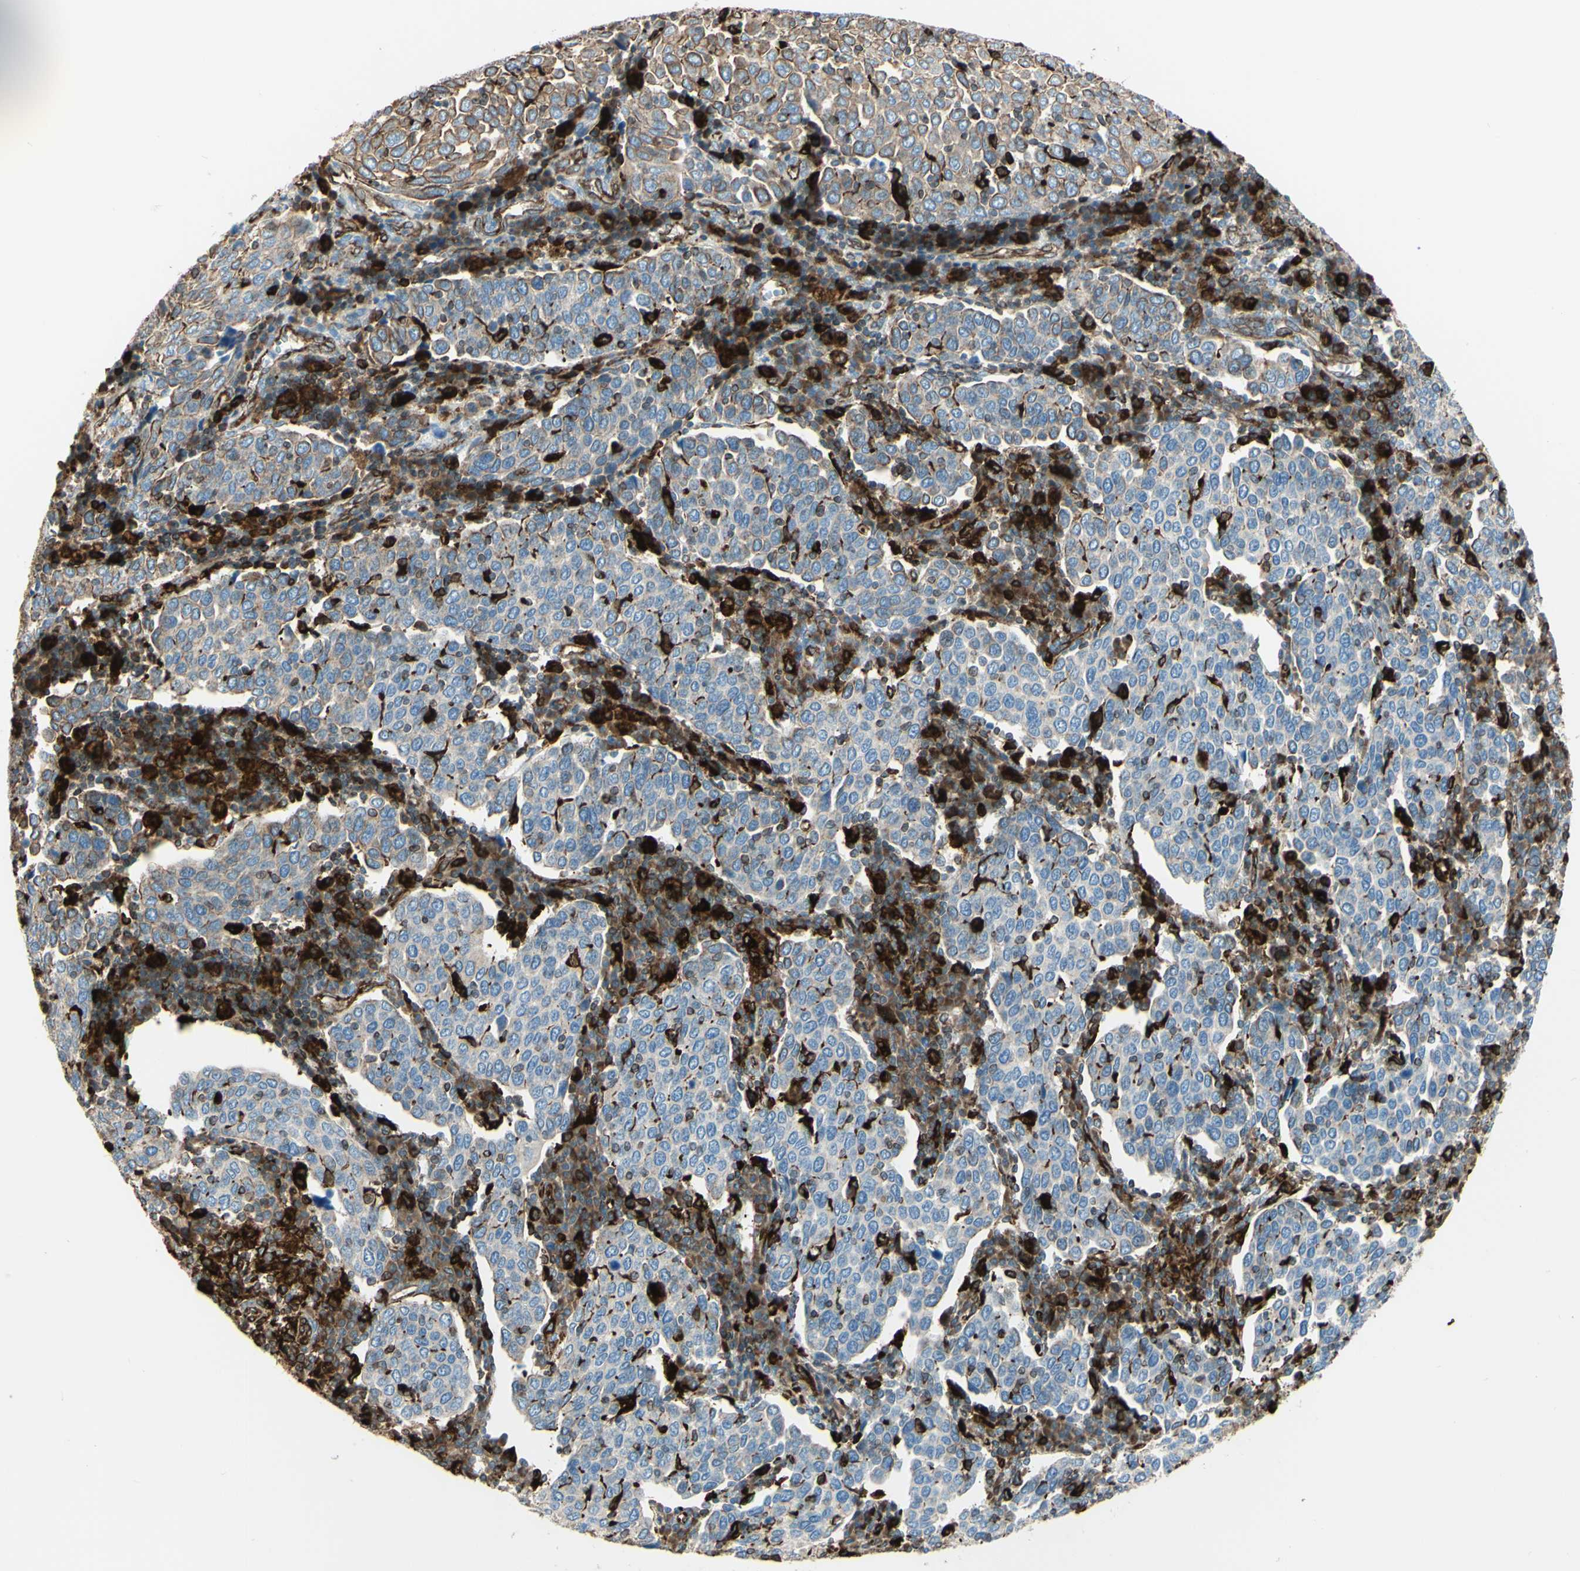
{"staining": {"intensity": "weak", "quantity": "<25%", "location": "cytoplasmic/membranous"}, "tissue": "cervical cancer", "cell_type": "Tumor cells", "image_type": "cancer", "snomed": [{"axis": "morphology", "description": "Squamous cell carcinoma, NOS"}, {"axis": "topography", "description": "Cervix"}], "caption": "Tumor cells show no significant protein positivity in cervical squamous cell carcinoma.", "gene": "CD74", "patient": {"sex": "female", "age": 40}}